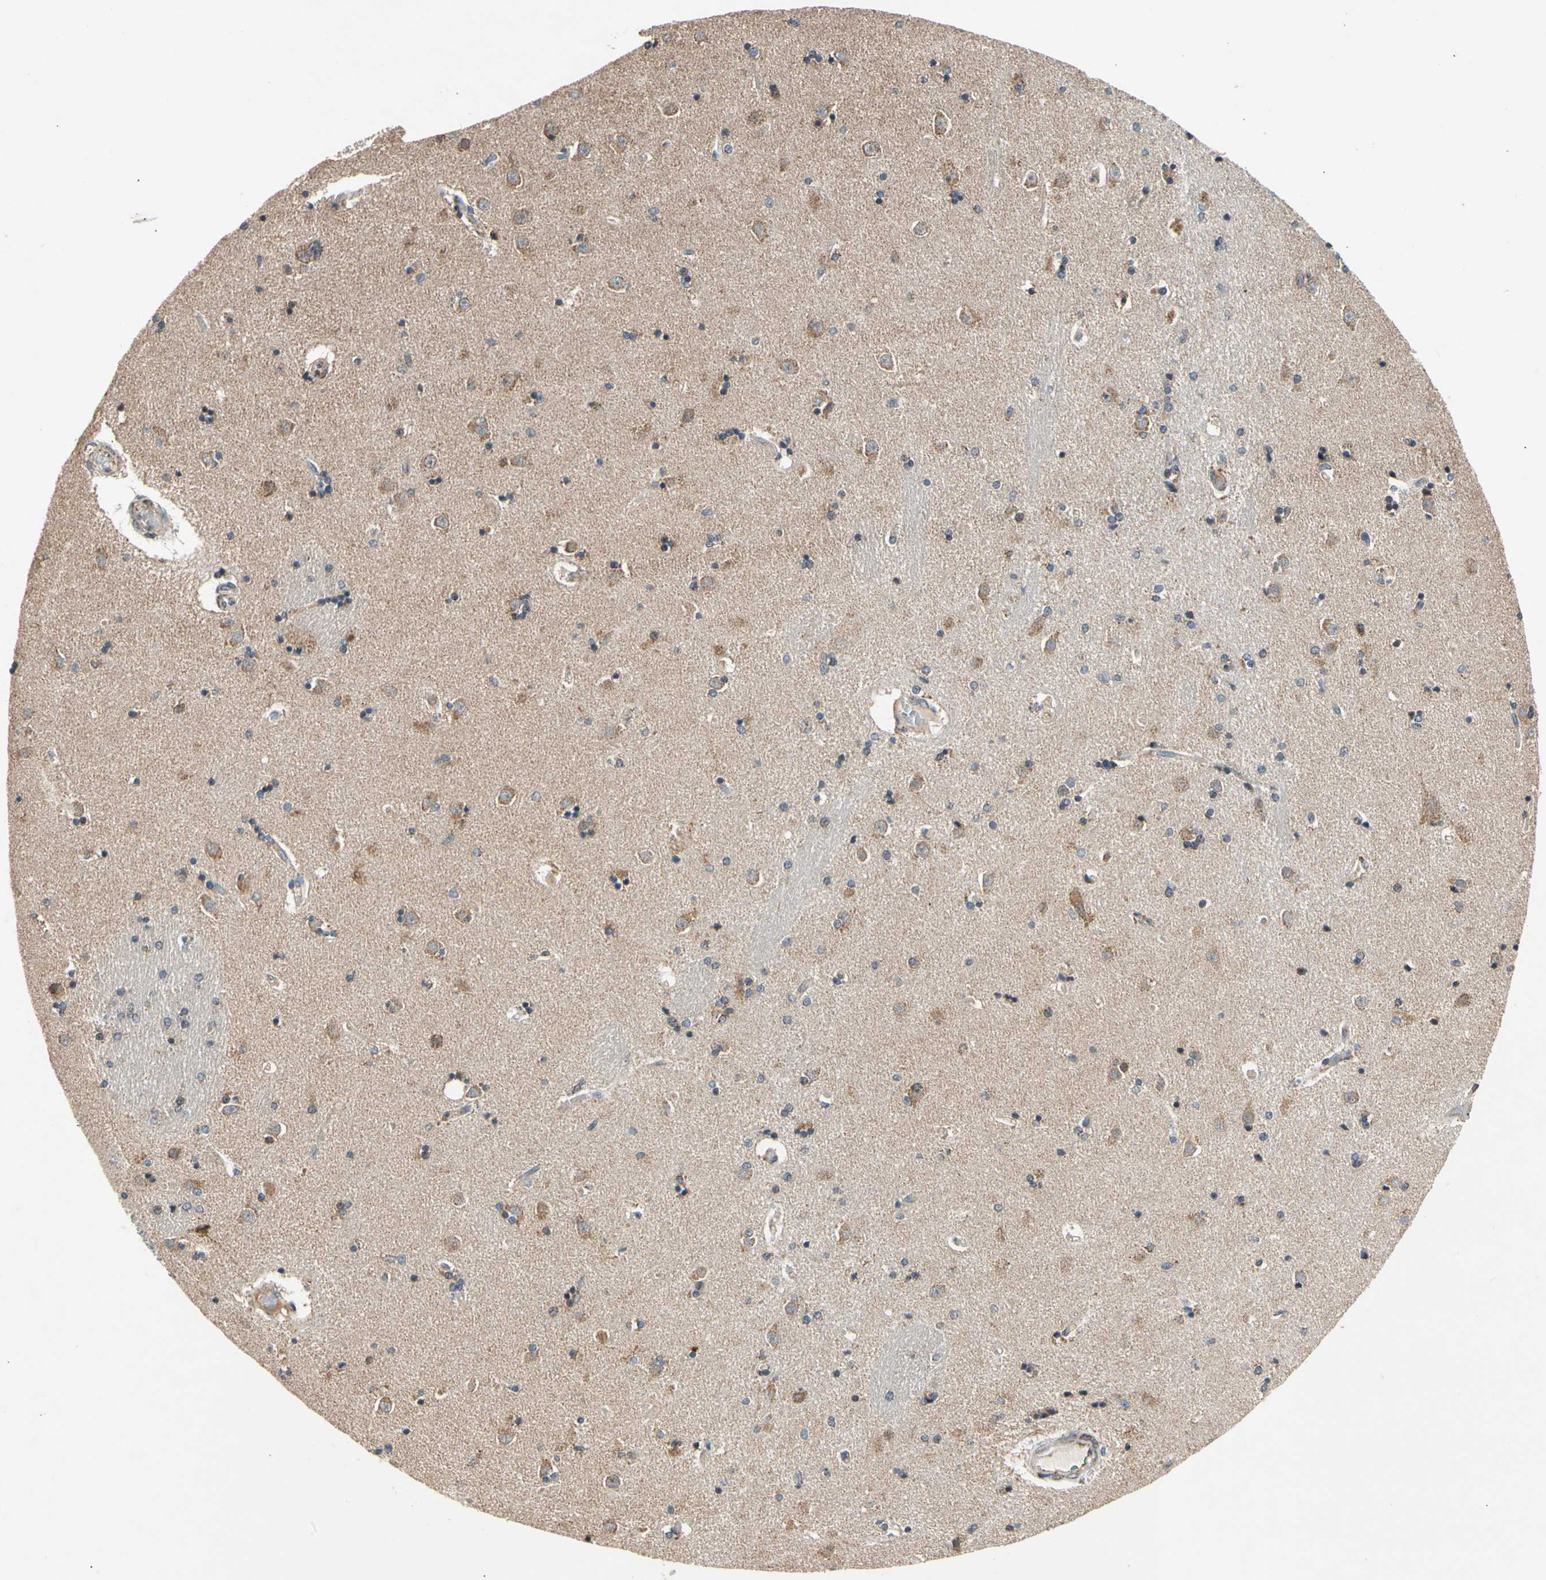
{"staining": {"intensity": "moderate", "quantity": "25%-75%", "location": "cytoplasmic/membranous"}, "tissue": "caudate", "cell_type": "Glial cells", "image_type": "normal", "snomed": [{"axis": "morphology", "description": "Normal tissue, NOS"}, {"axis": "topography", "description": "Lateral ventricle wall"}], "caption": "Protein staining demonstrates moderate cytoplasmic/membranous expression in approximately 25%-75% of glial cells in normal caudate. Ihc stains the protein in brown and the nuclei are stained blue.", "gene": "KHDC4", "patient": {"sex": "female", "age": 54}}